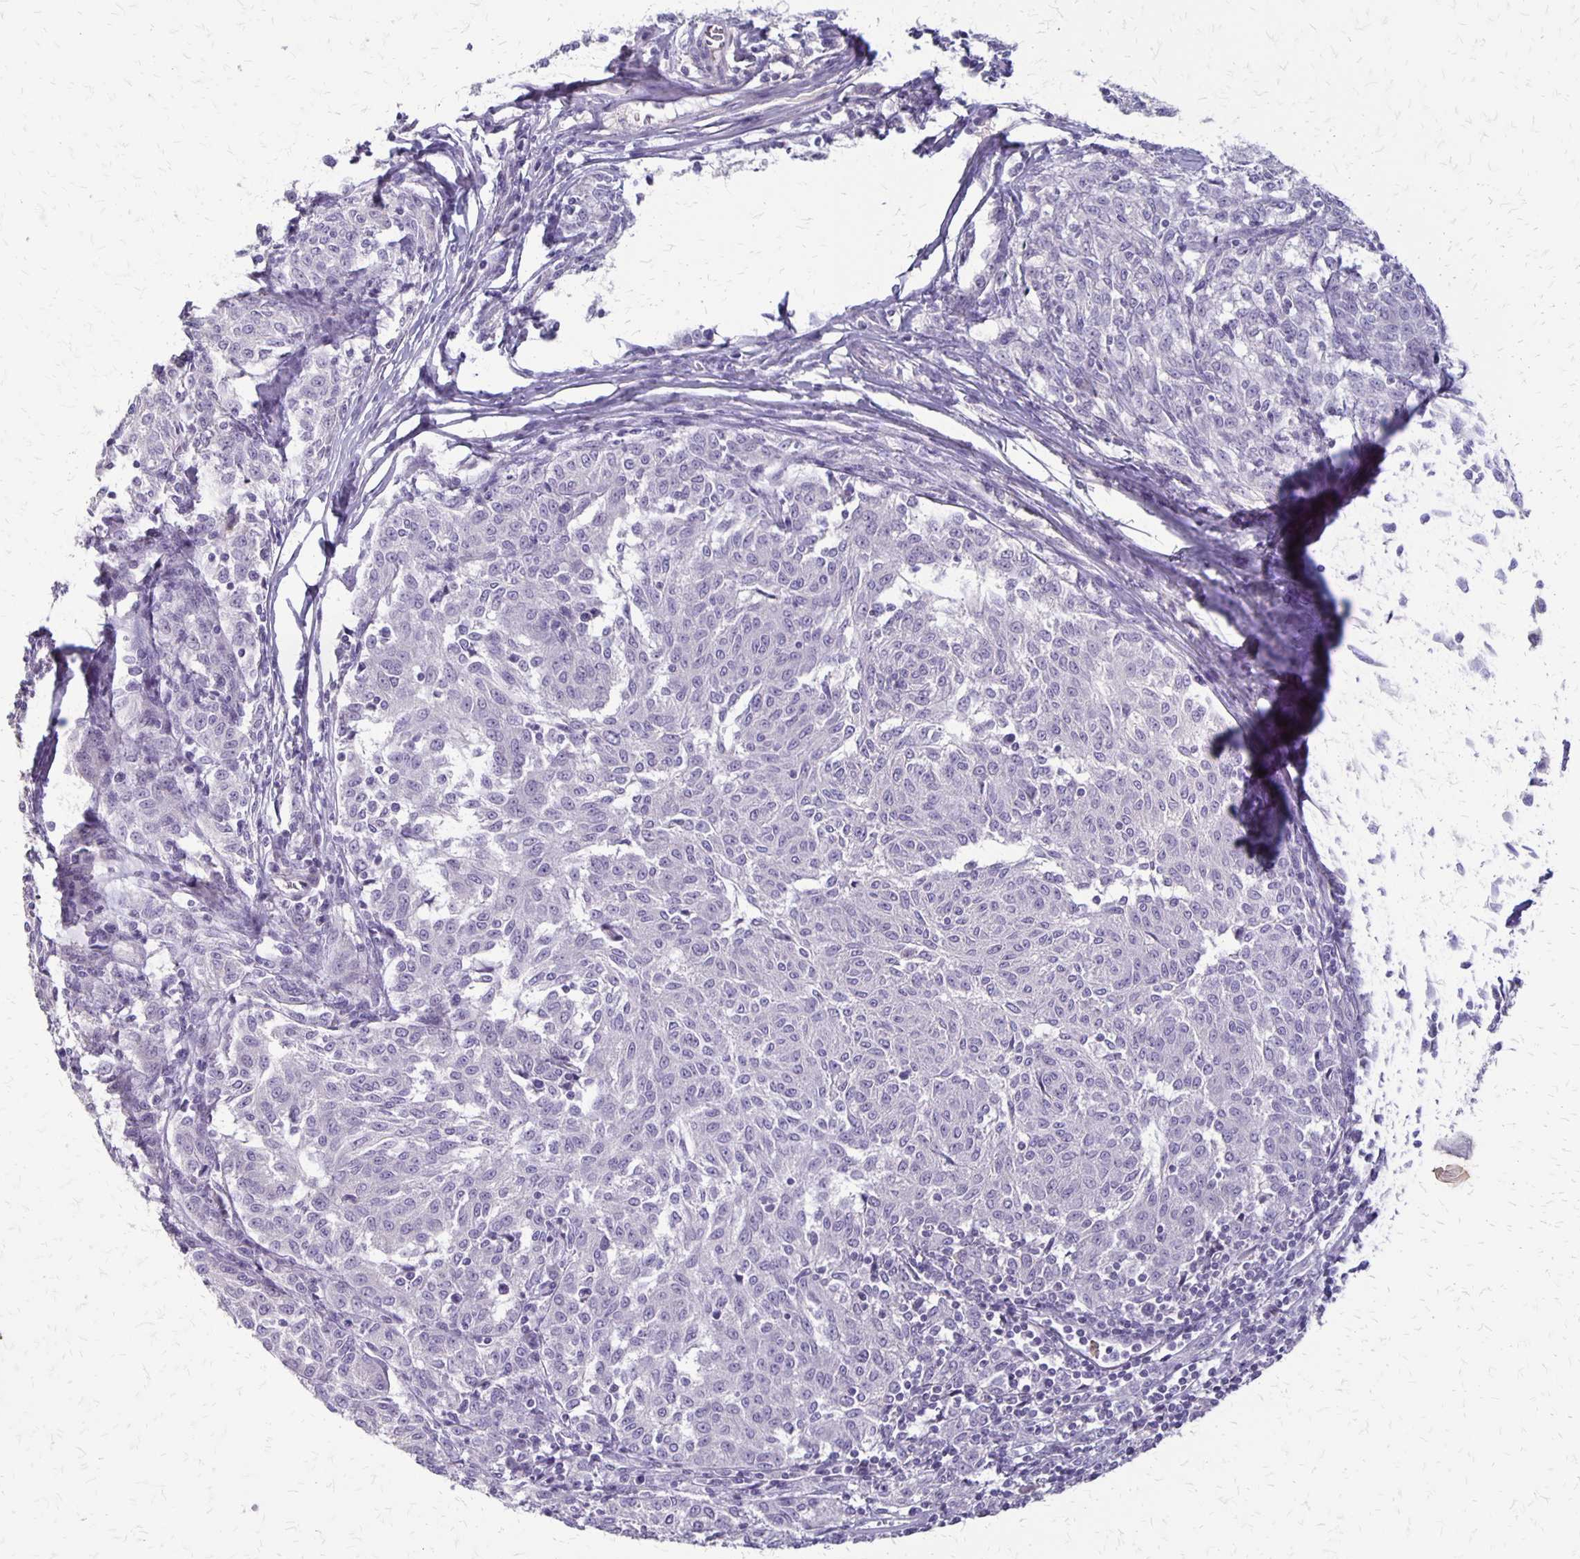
{"staining": {"intensity": "negative", "quantity": "none", "location": "none"}, "tissue": "melanoma", "cell_type": "Tumor cells", "image_type": "cancer", "snomed": [{"axis": "morphology", "description": "Malignant melanoma, NOS"}, {"axis": "topography", "description": "Skin"}], "caption": "Photomicrograph shows no protein positivity in tumor cells of malignant melanoma tissue.", "gene": "SEPTIN5", "patient": {"sex": "female", "age": 72}}